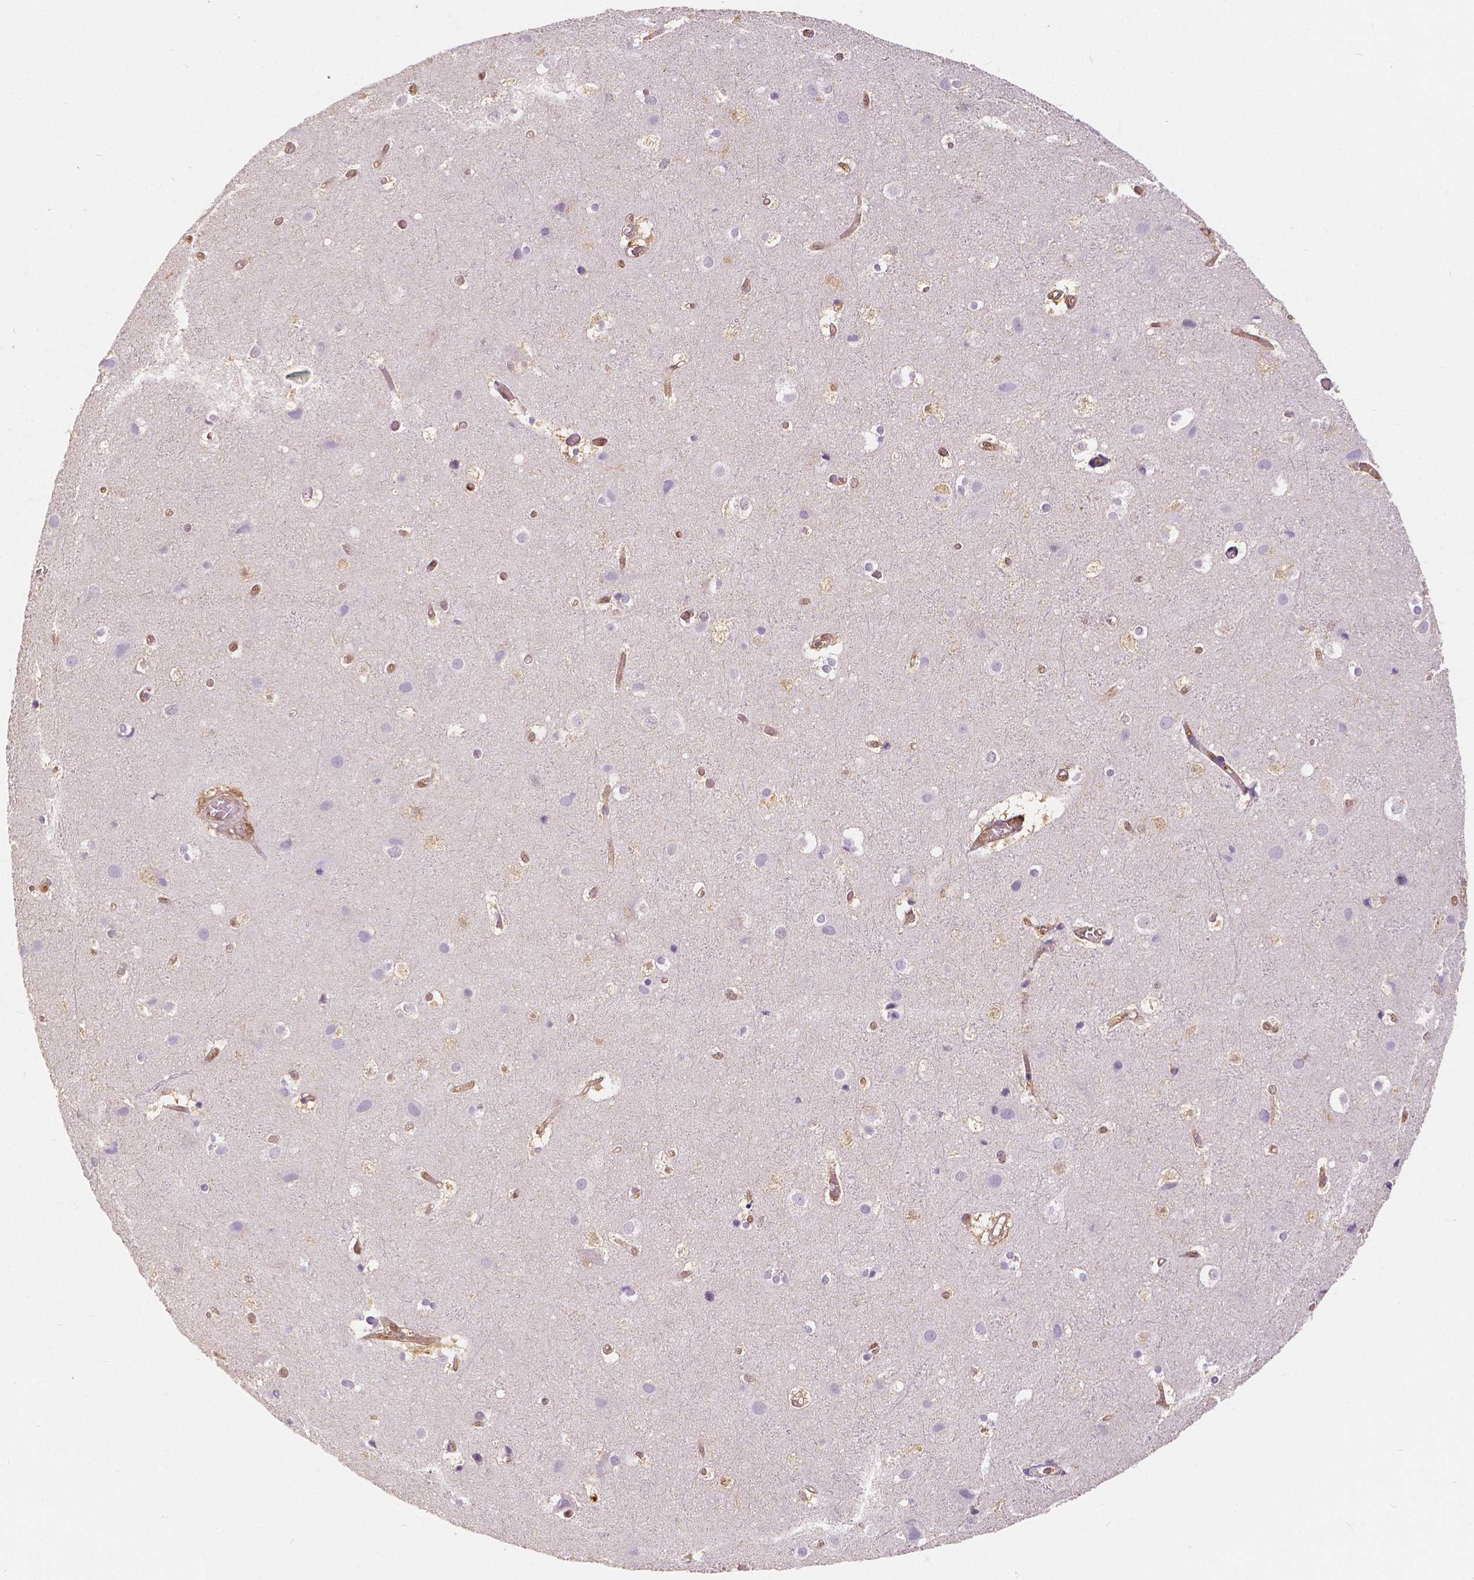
{"staining": {"intensity": "moderate", "quantity": ">75%", "location": "cytoplasmic/membranous,nuclear"}, "tissue": "cerebral cortex", "cell_type": "Endothelial cells", "image_type": "normal", "snomed": [{"axis": "morphology", "description": "Normal tissue, NOS"}, {"axis": "topography", "description": "Cerebral cortex"}], "caption": "IHC histopathology image of normal cerebral cortex stained for a protein (brown), which displays medium levels of moderate cytoplasmic/membranous,nuclear expression in about >75% of endothelial cells.", "gene": "NAPRT", "patient": {"sex": "female", "age": 52}}